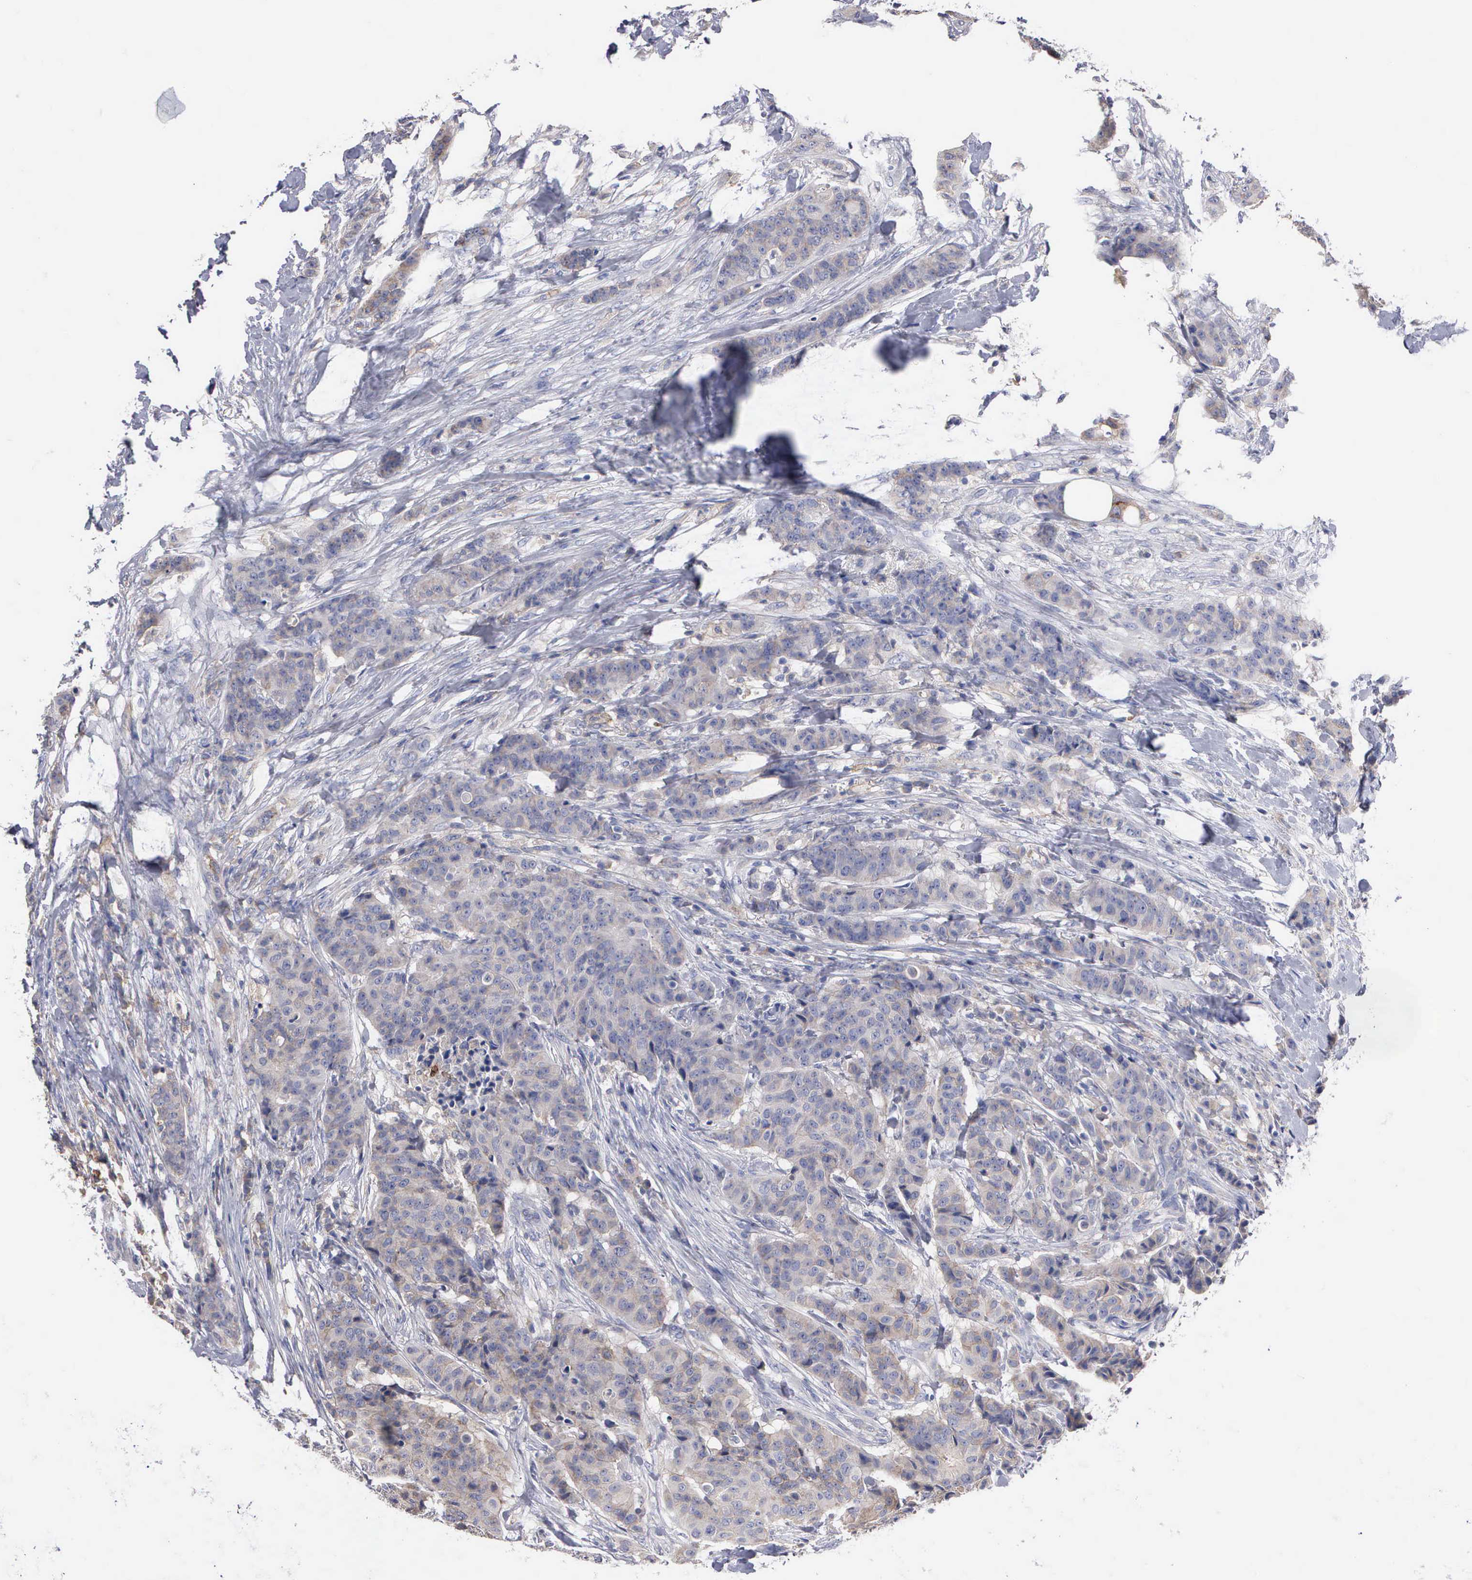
{"staining": {"intensity": "weak", "quantity": ">75%", "location": "cytoplasmic/membranous"}, "tissue": "breast cancer", "cell_type": "Tumor cells", "image_type": "cancer", "snomed": [{"axis": "morphology", "description": "Duct carcinoma"}, {"axis": "topography", "description": "Breast"}], "caption": "Protein expression analysis of breast cancer (invasive ductal carcinoma) exhibits weak cytoplasmic/membranous positivity in approximately >75% of tumor cells. (brown staining indicates protein expression, while blue staining denotes nuclei).", "gene": "PTGS2", "patient": {"sex": "female", "age": 40}}